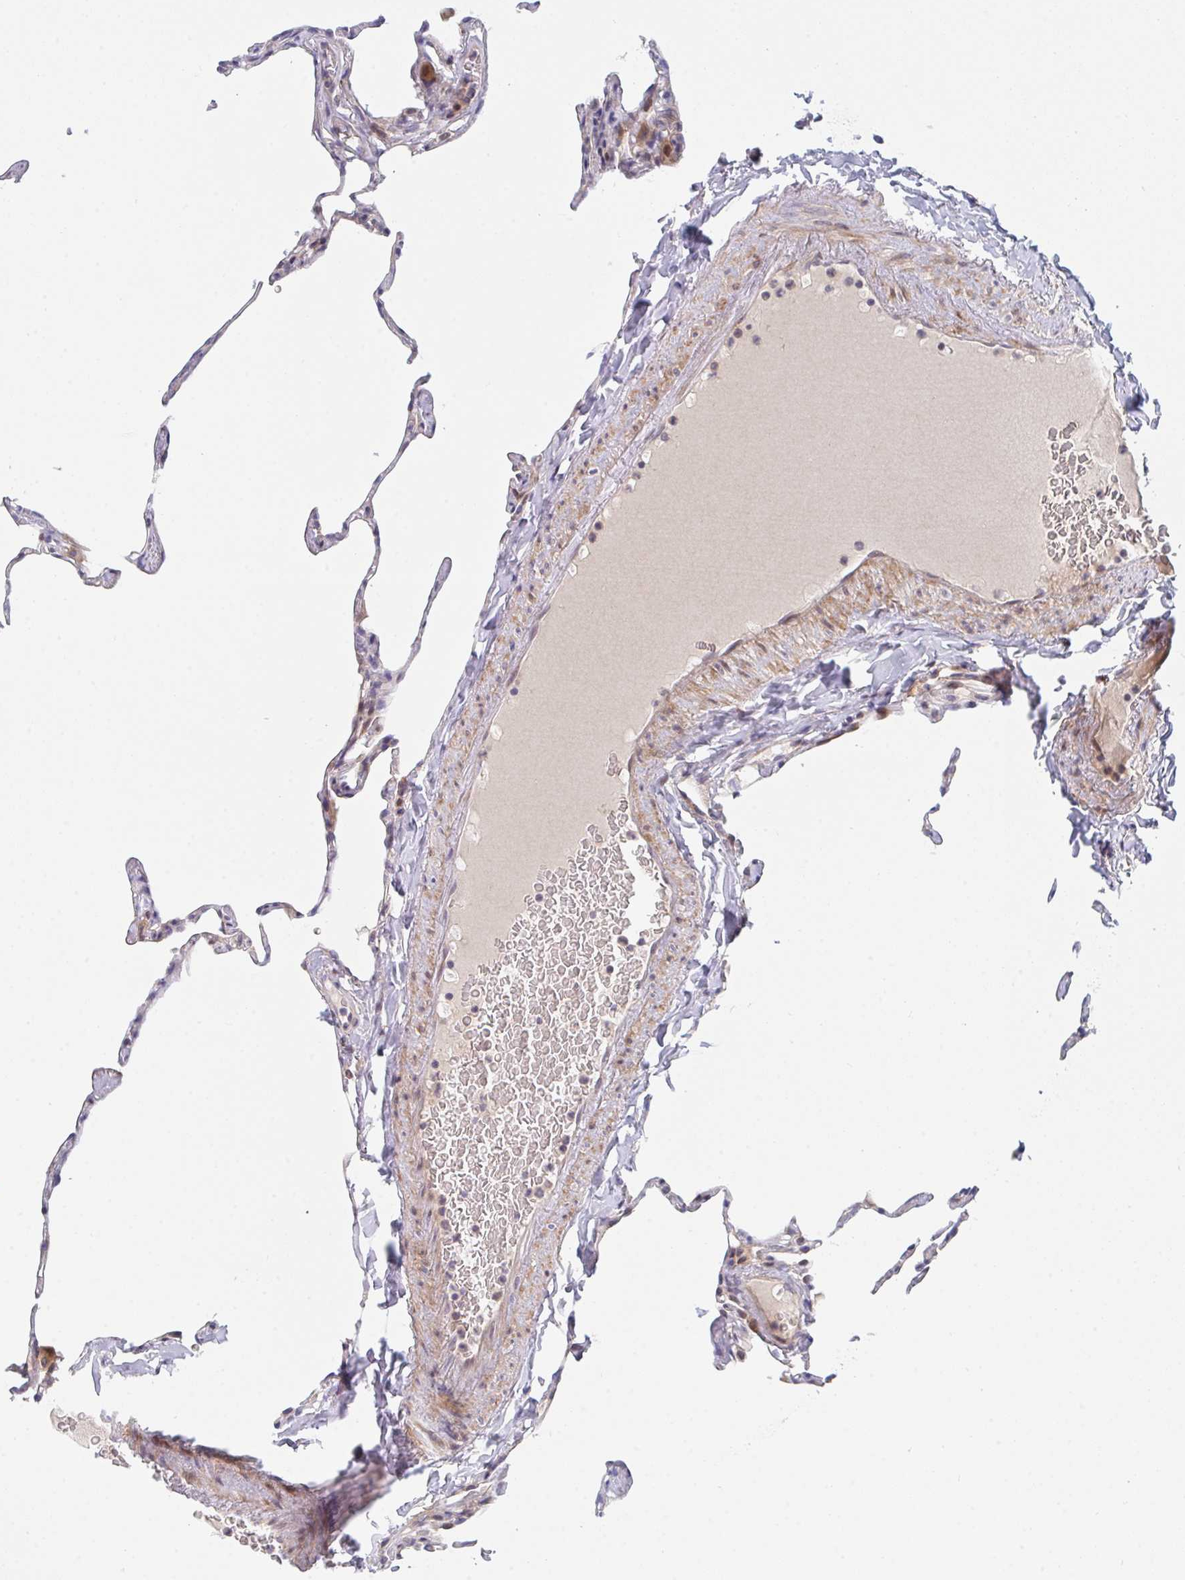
{"staining": {"intensity": "weak", "quantity": "25%-75%", "location": "cytoplasmic/membranous"}, "tissue": "lung", "cell_type": "Alveolar cells", "image_type": "normal", "snomed": [{"axis": "morphology", "description": "Normal tissue, NOS"}, {"axis": "topography", "description": "Lung"}], "caption": "Immunohistochemical staining of benign human lung shows low levels of weak cytoplasmic/membranous expression in approximately 25%-75% of alveolar cells. The staining was performed using DAB (3,3'-diaminobenzidine), with brown indicating positive protein expression. Nuclei are stained blue with hematoxylin.", "gene": "TNFSF4", "patient": {"sex": "male", "age": 65}}